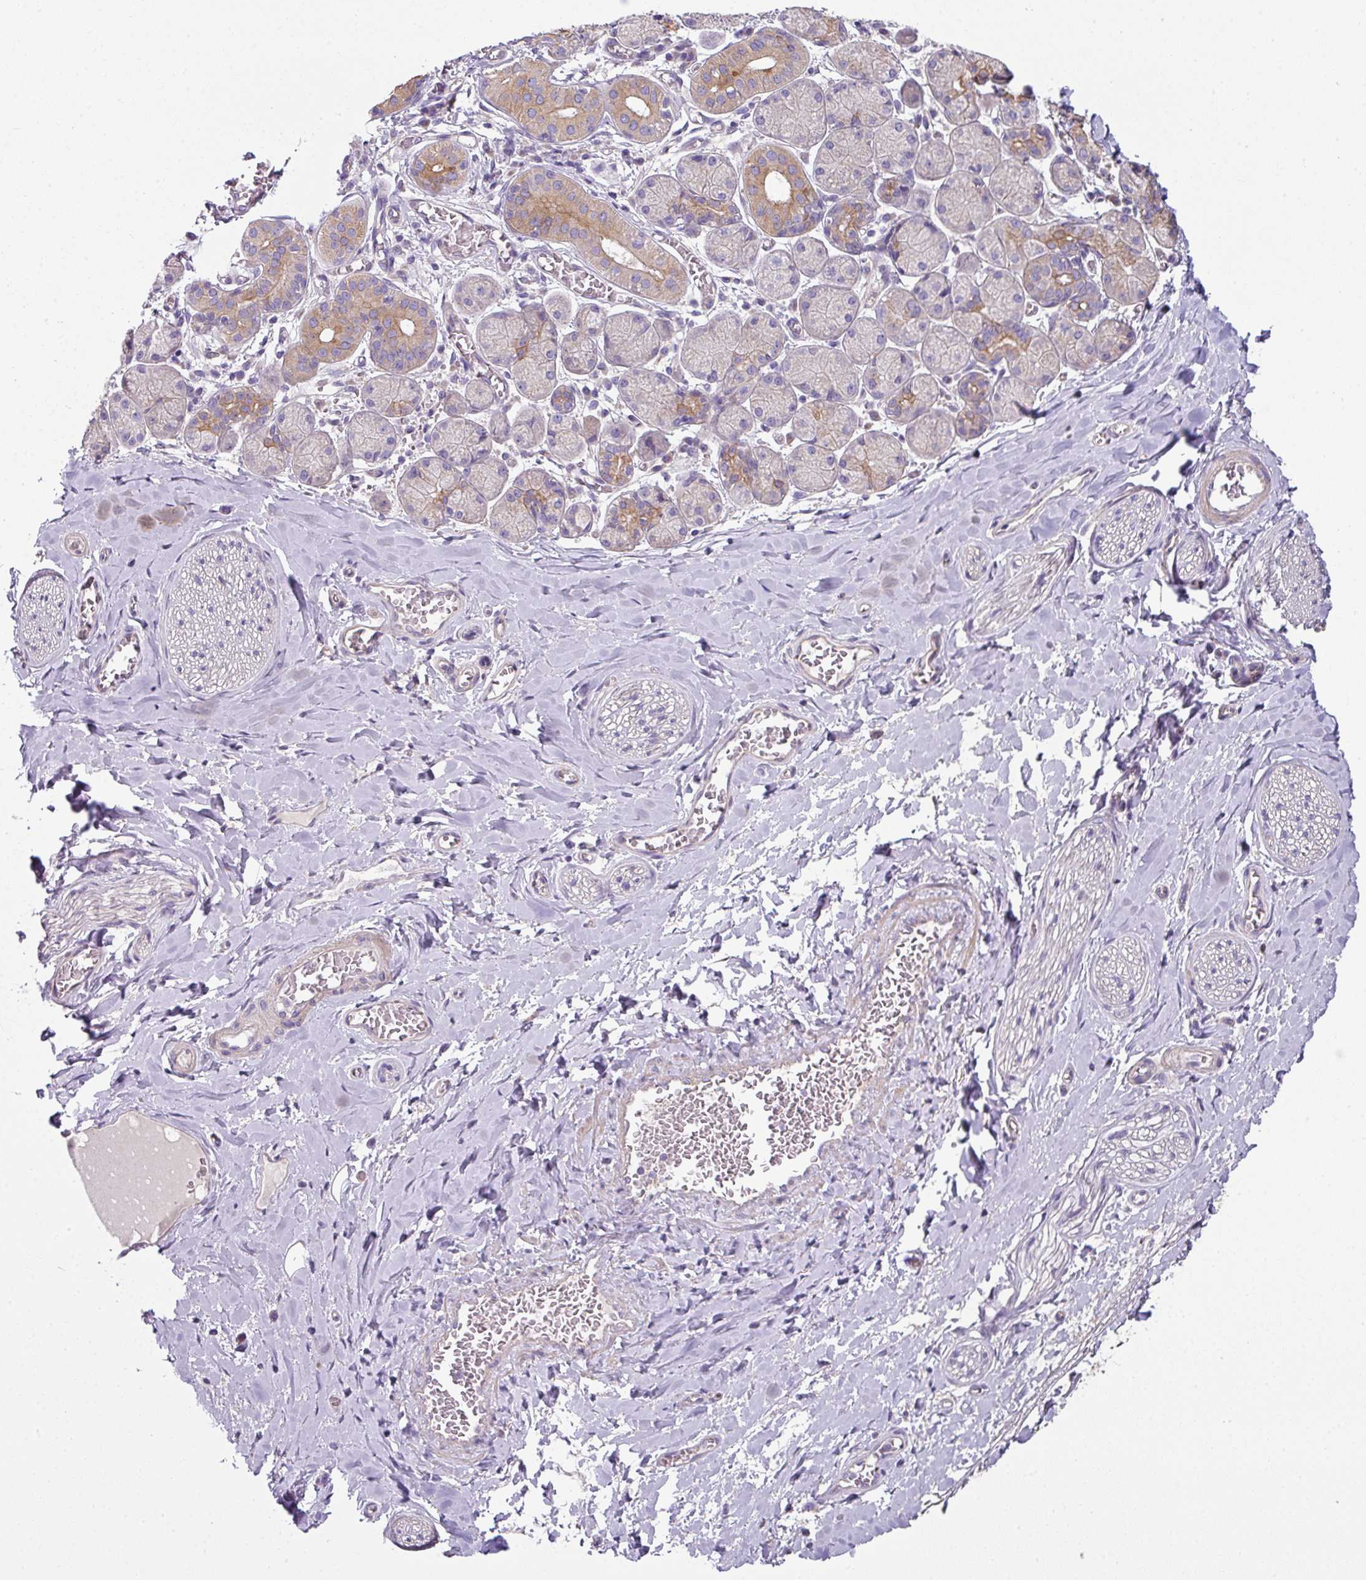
{"staining": {"intensity": "negative", "quantity": "none", "location": "none"}, "tissue": "adipose tissue", "cell_type": "Adipocytes", "image_type": "normal", "snomed": [{"axis": "morphology", "description": "Normal tissue, NOS"}, {"axis": "topography", "description": "Salivary gland"}, {"axis": "topography", "description": "Peripheral nerve tissue"}], "caption": "This is an immunohistochemistry (IHC) histopathology image of benign human adipose tissue. There is no expression in adipocytes.", "gene": "LRRC9", "patient": {"sex": "female", "age": 24}}